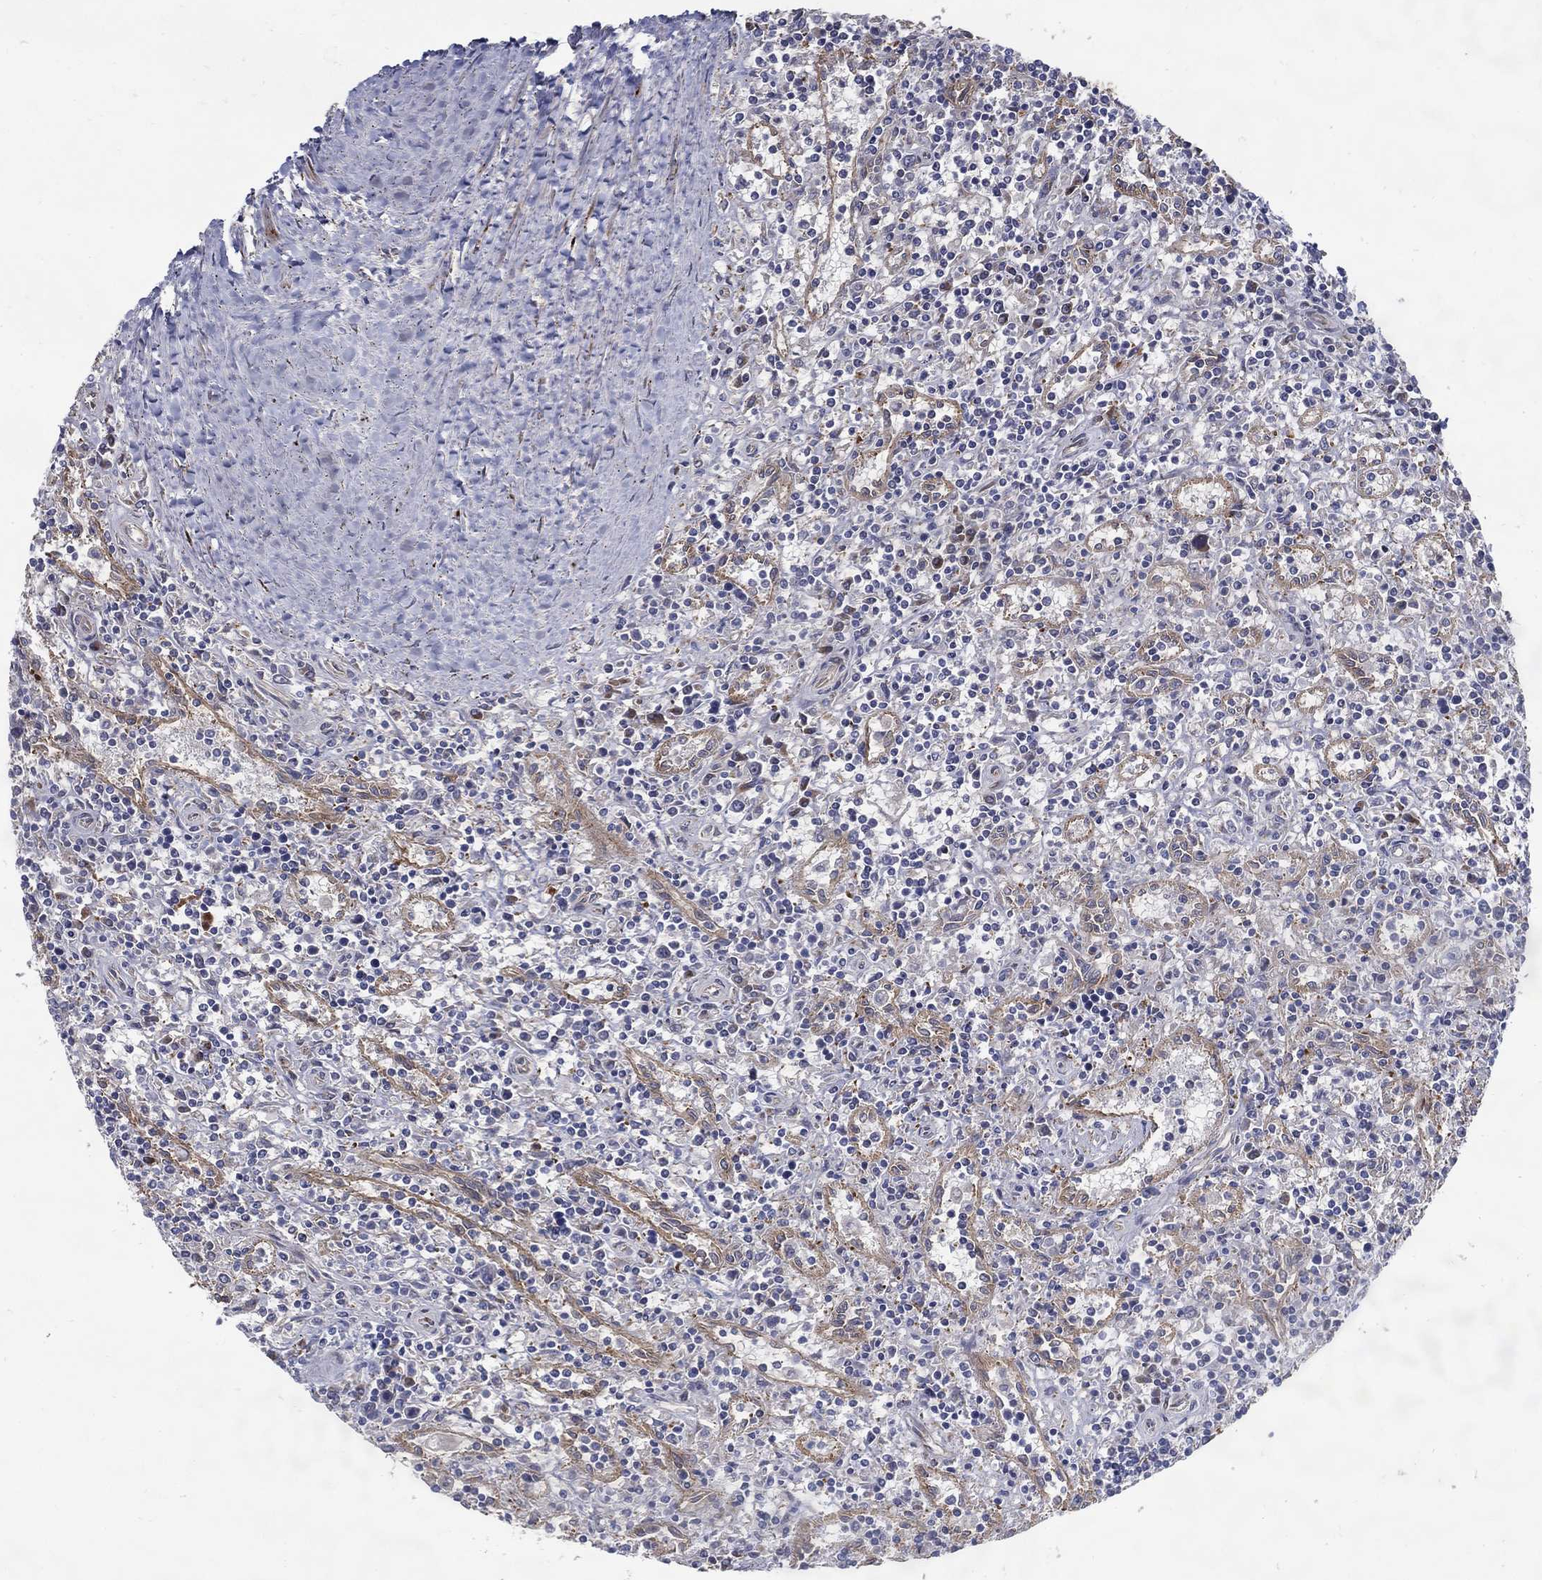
{"staining": {"intensity": "negative", "quantity": "none", "location": "none"}, "tissue": "lymphoma", "cell_type": "Tumor cells", "image_type": "cancer", "snomed": [{"axis": "morphology", "description": "Malignant lymphoma, non-Hodgkin's type, Low grade"}, {"axis": "topography", "description": "Spleen"}], "caption": "The immunohistochemistry (IHC) micrograph has no significant staining in tumor cells of lymphoma tissue.", "gene": "ARHGAP11A", "patient": {"sex": "male", "age": 62}}